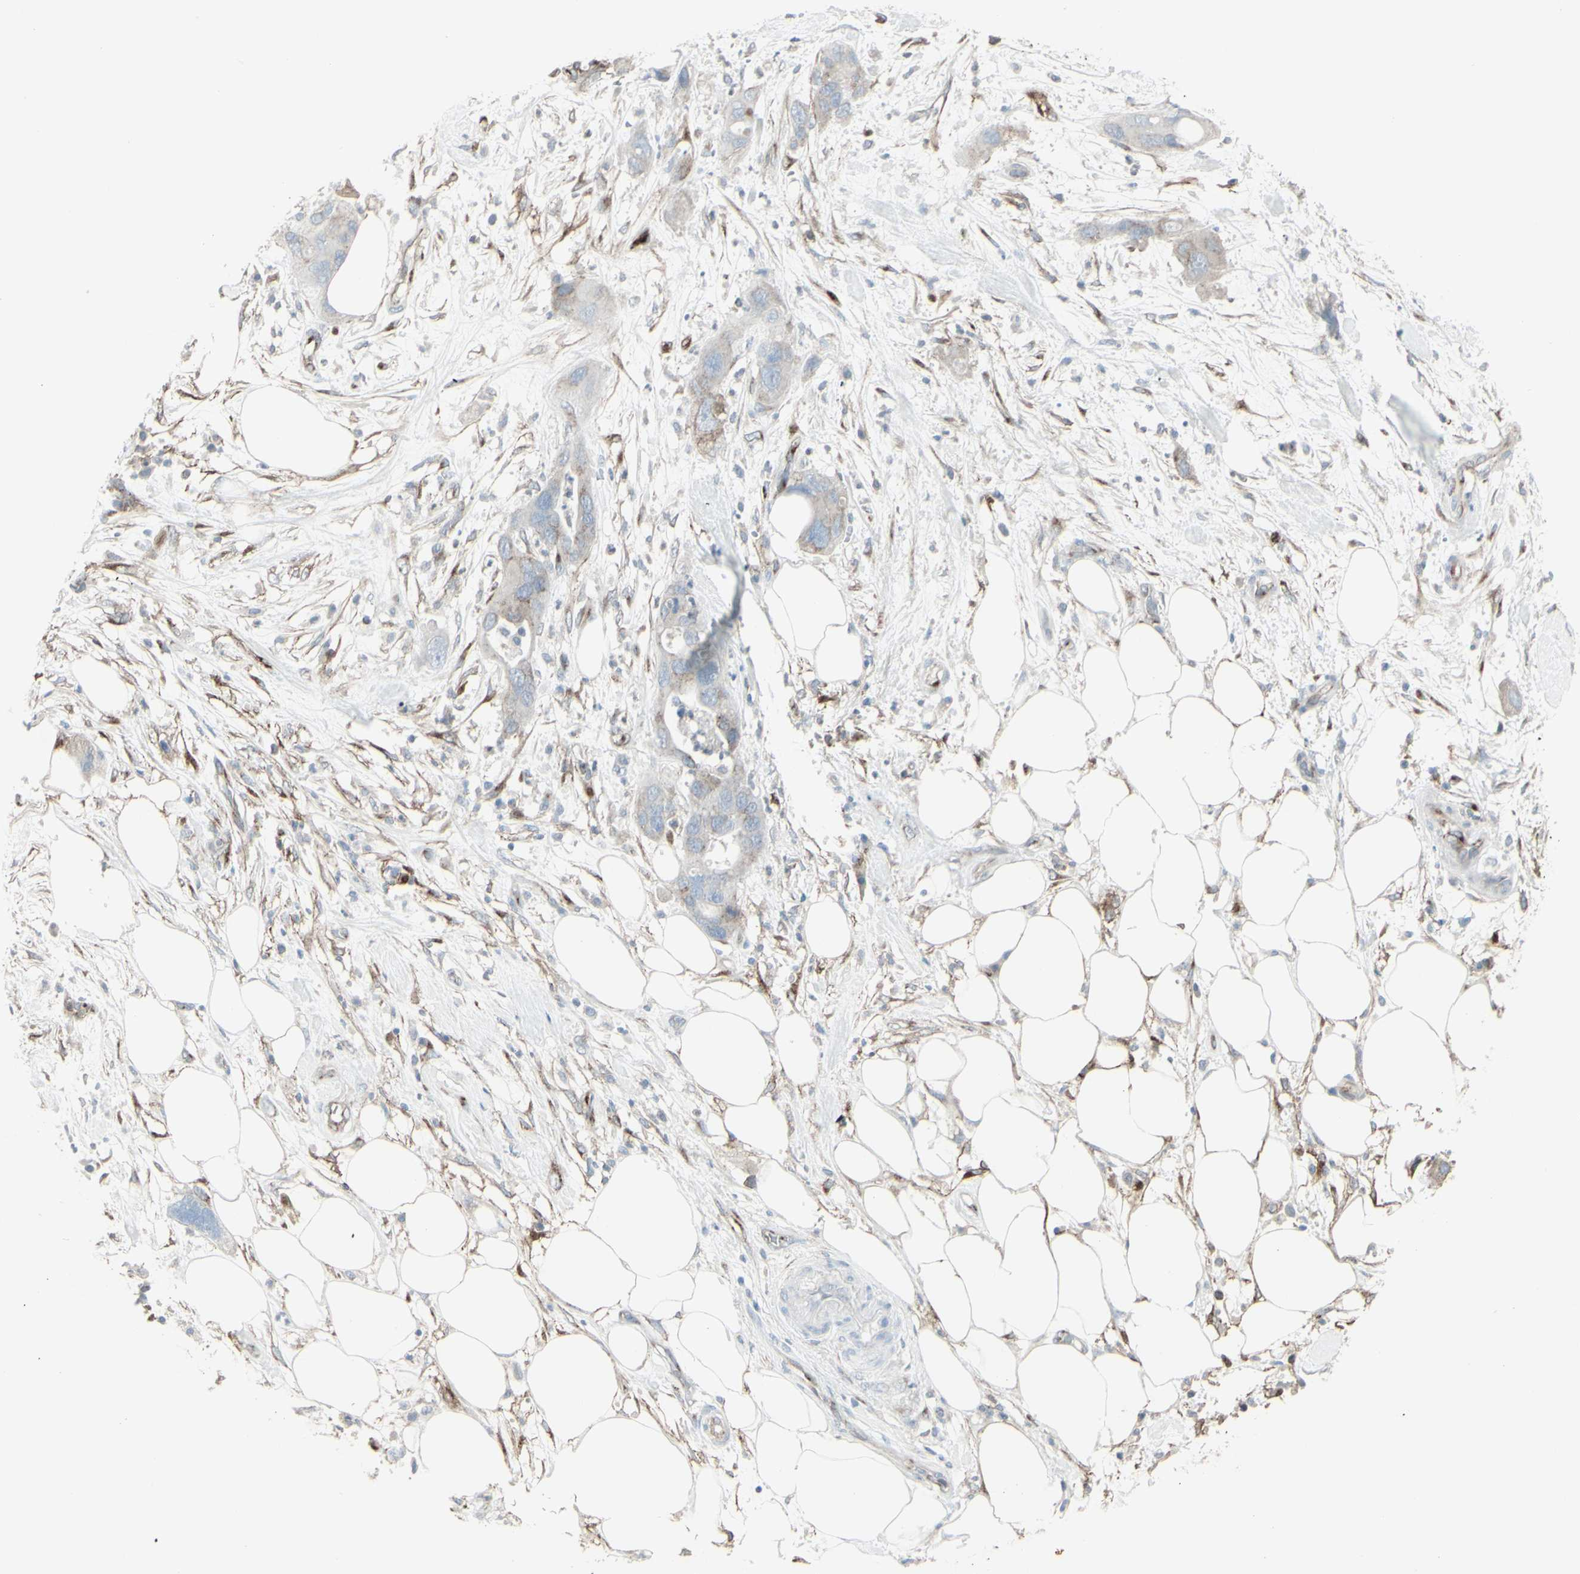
{"staining": {"intensity": "weak", "quantity": "<25%", "location": "cytoplasmic/membranous"}, "tissue": "pancreatic cancer", "cell_type": "Tumor cells", "image_type": "cancer", "snomed": [{"axis": "morphology", "description": "Adenocarcinoma, NOS"}, {"axis": "topography", "description": "Pancreas"}], "caption": "IHC micrograph of human adenocarcinoma (pancreatic) stained for a protein (brown), which shows no expression in tumor cells. (Immunohistochemistry (ihc), brightfield microscopy, high magnification).", "gene": "GJA1", "patient": {"sex": "female", "age": 71}}